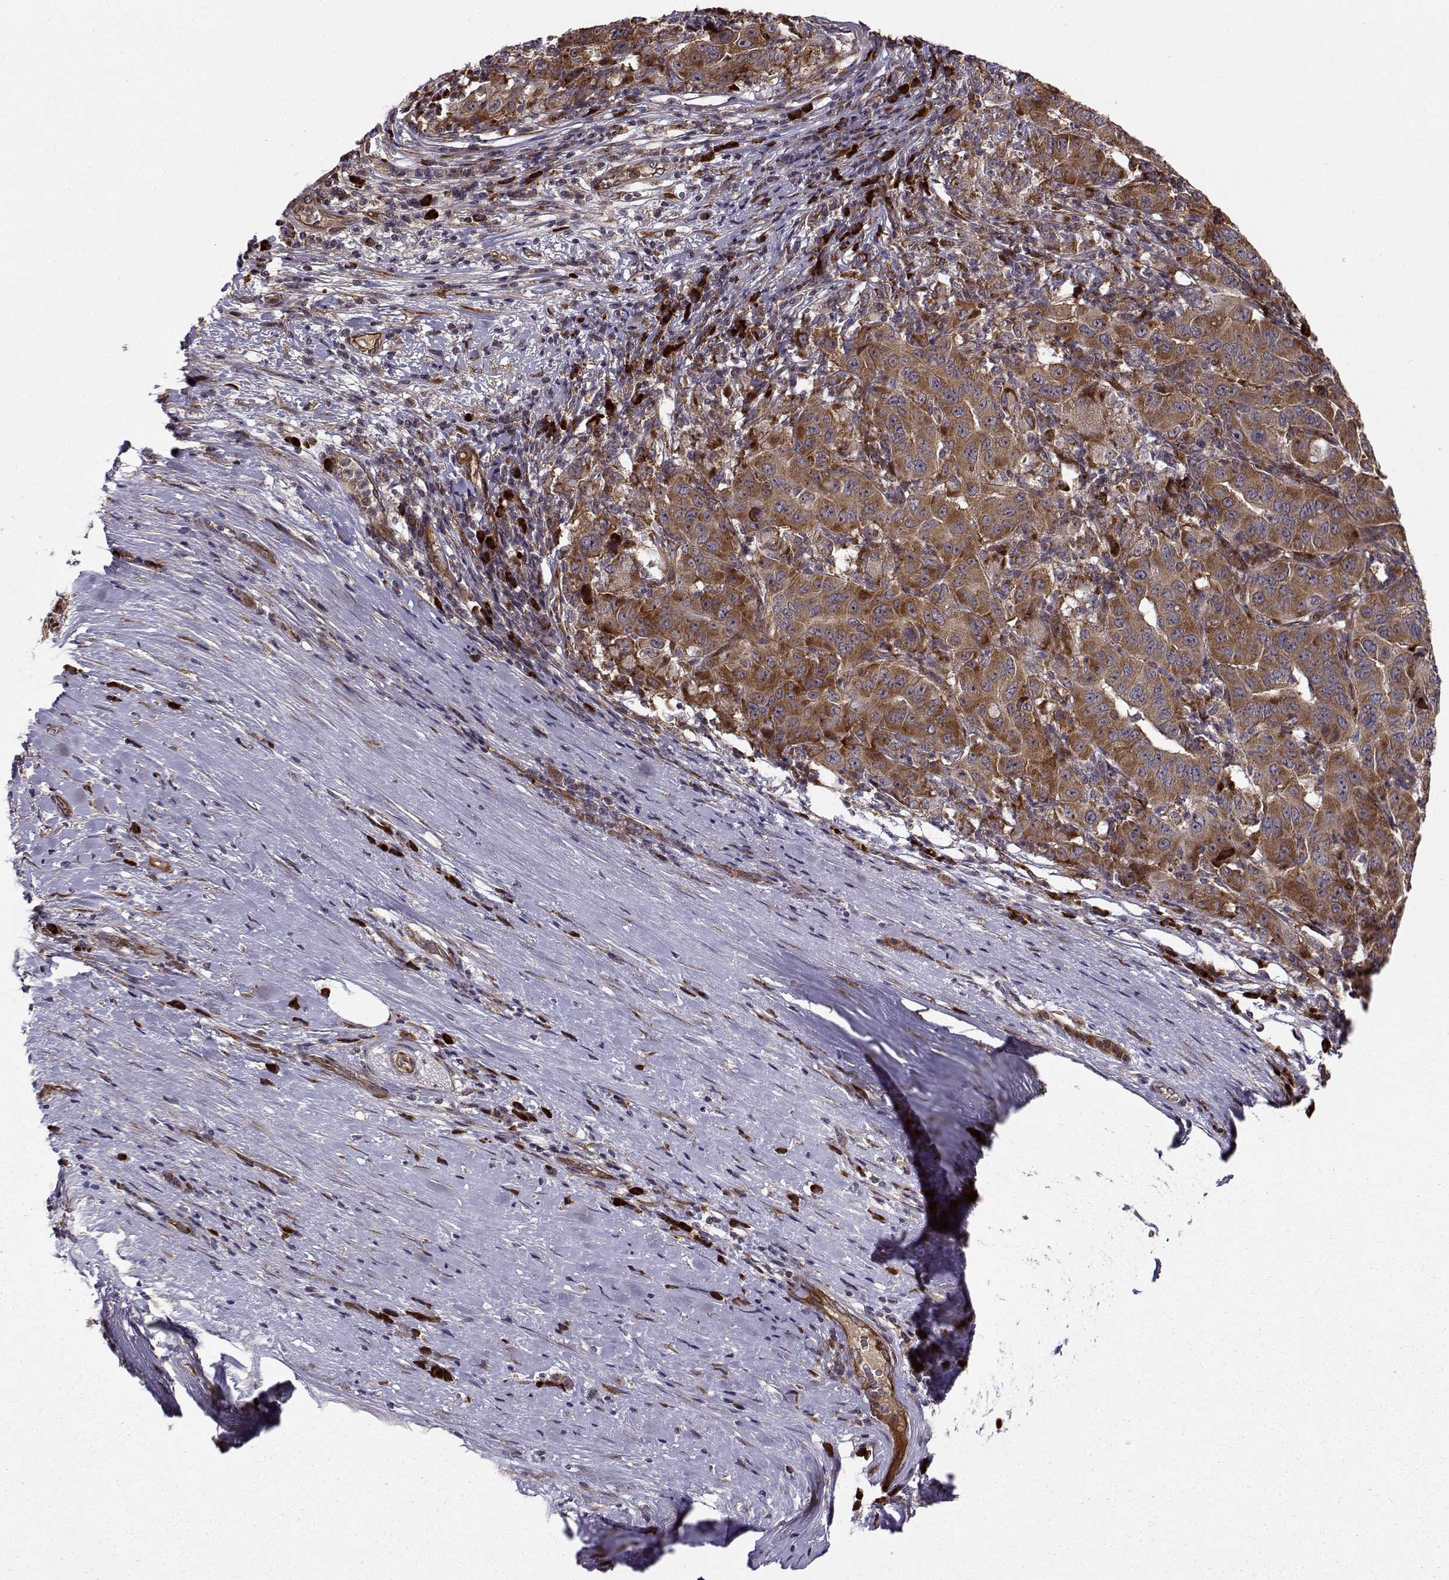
{"staining": {"intensity": "strong", "quantity": ">75%", "location": "cytoplasmic/membranous"}, "tissue": "pancreatic cancer", "cell_type": "Tumor cells", "image_type": "cancer", "snomed": [{"axis": "morphology", "description": "Adenocarcinoma, NOS"}, {"axis": "topography", "description": "Pancreas"}], "caption": "Strong cytoplasmic/membranous protein positivity is present in about >75% of tumor cells in adenocarcinoma (pancreatic). Ihc stains the protein in brown and the nuclei are stained blue.", "gene": "RPL31", "patient": {"sex": "male", "age": 63}}